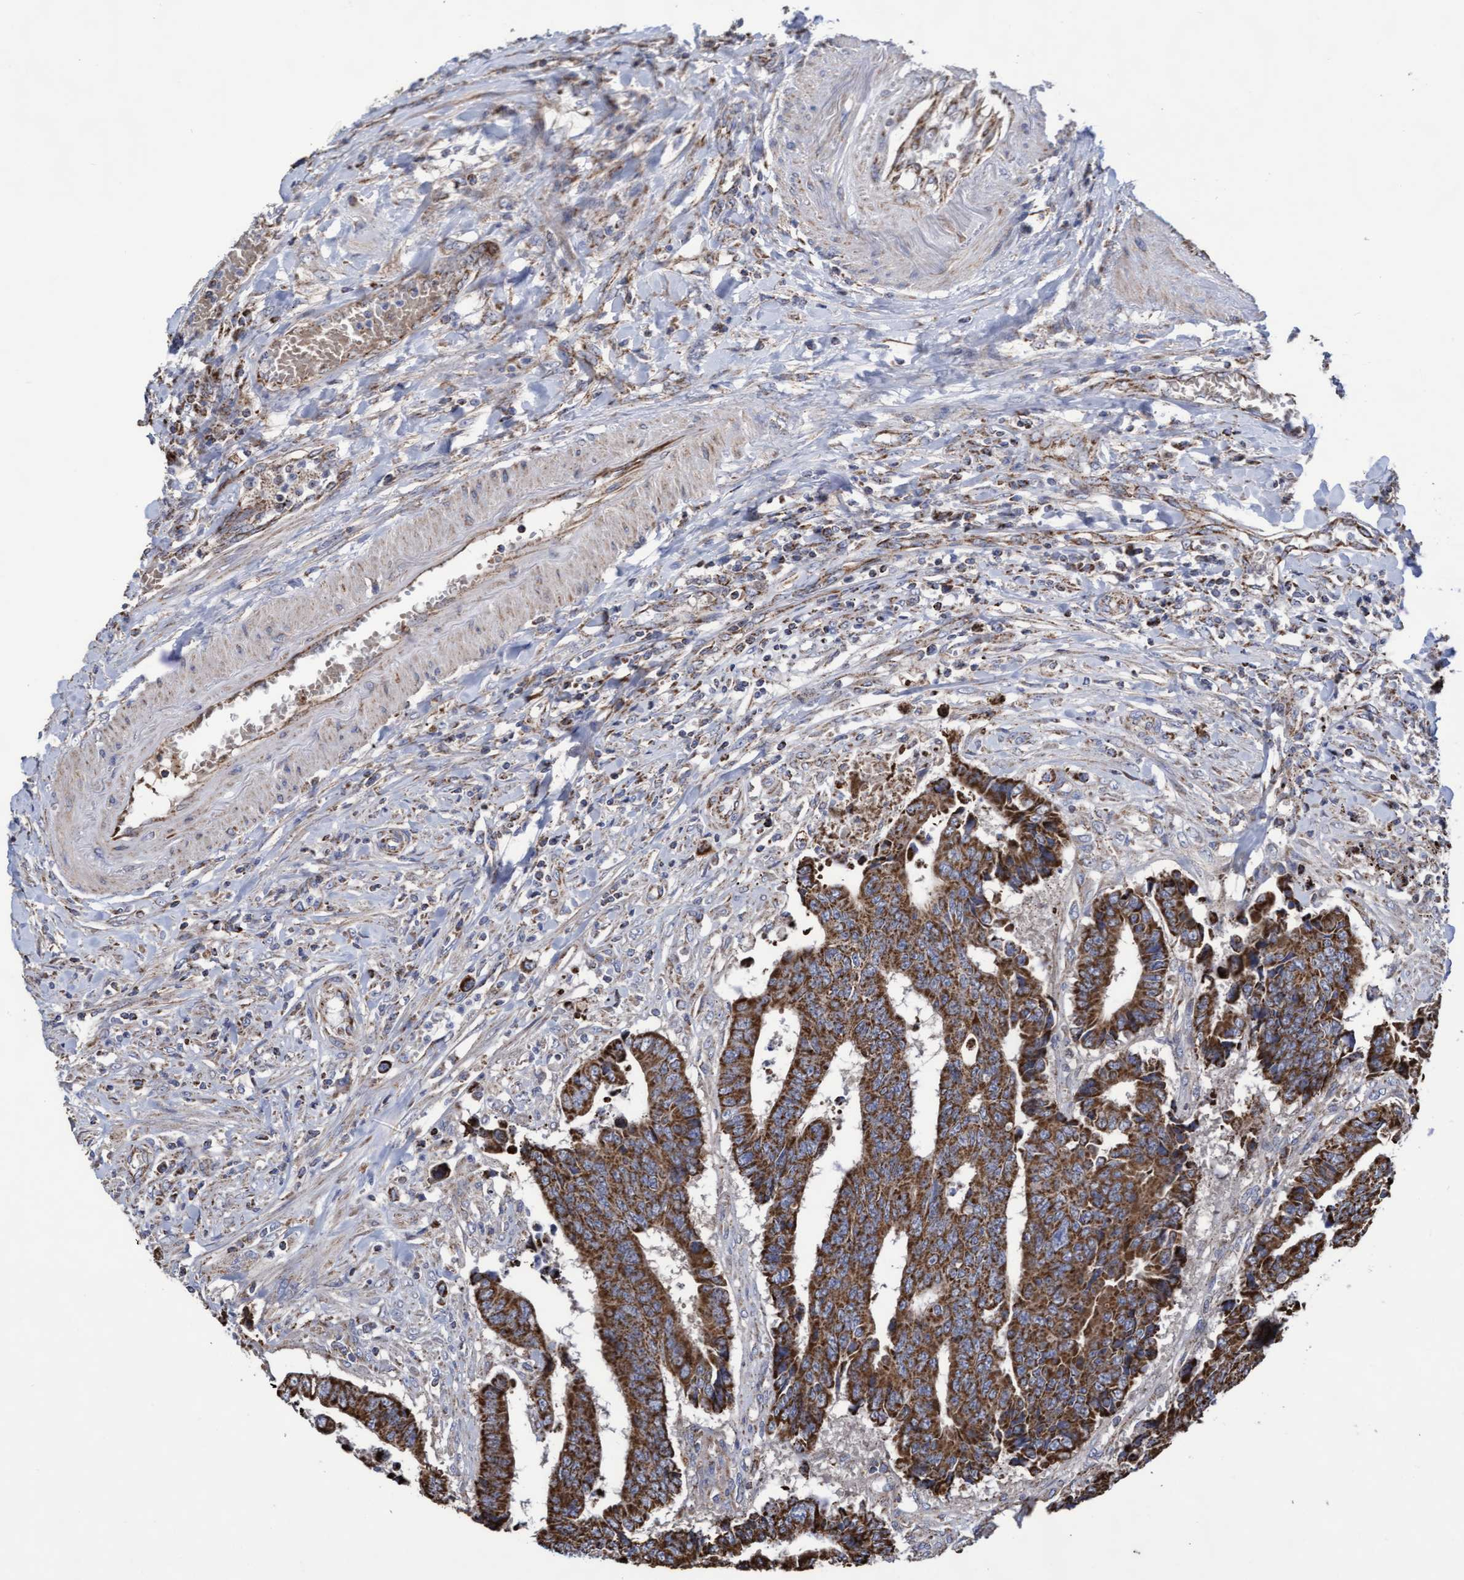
{"staining": {"intensity": "strong", "quantity": ">75%", "location": "cytoplasmic/membranous"}, "tissue": "colorectal cancer", "cell_type": "Tumor cells", "image_type": "cancer", "snomed": [{"axis": "morphology", "description": "Adenocarcinoma, NOS"}, {"axis": "topography", "description": "Rectum"}], "caption": "Tumor cells reveal strong cytoplasmic/membranous positivity in approximately >75% of cells in adenocarcinoma (colorectal). The staining was performed using DAB (3,3'-diaminobenzidine) to visualize the protein expression in brown, while the nuclei were stained in blue with hematoxylin (Magnification: 20x).", "gene": "COBL", "patient": {"sex": "male", "age": 84}}